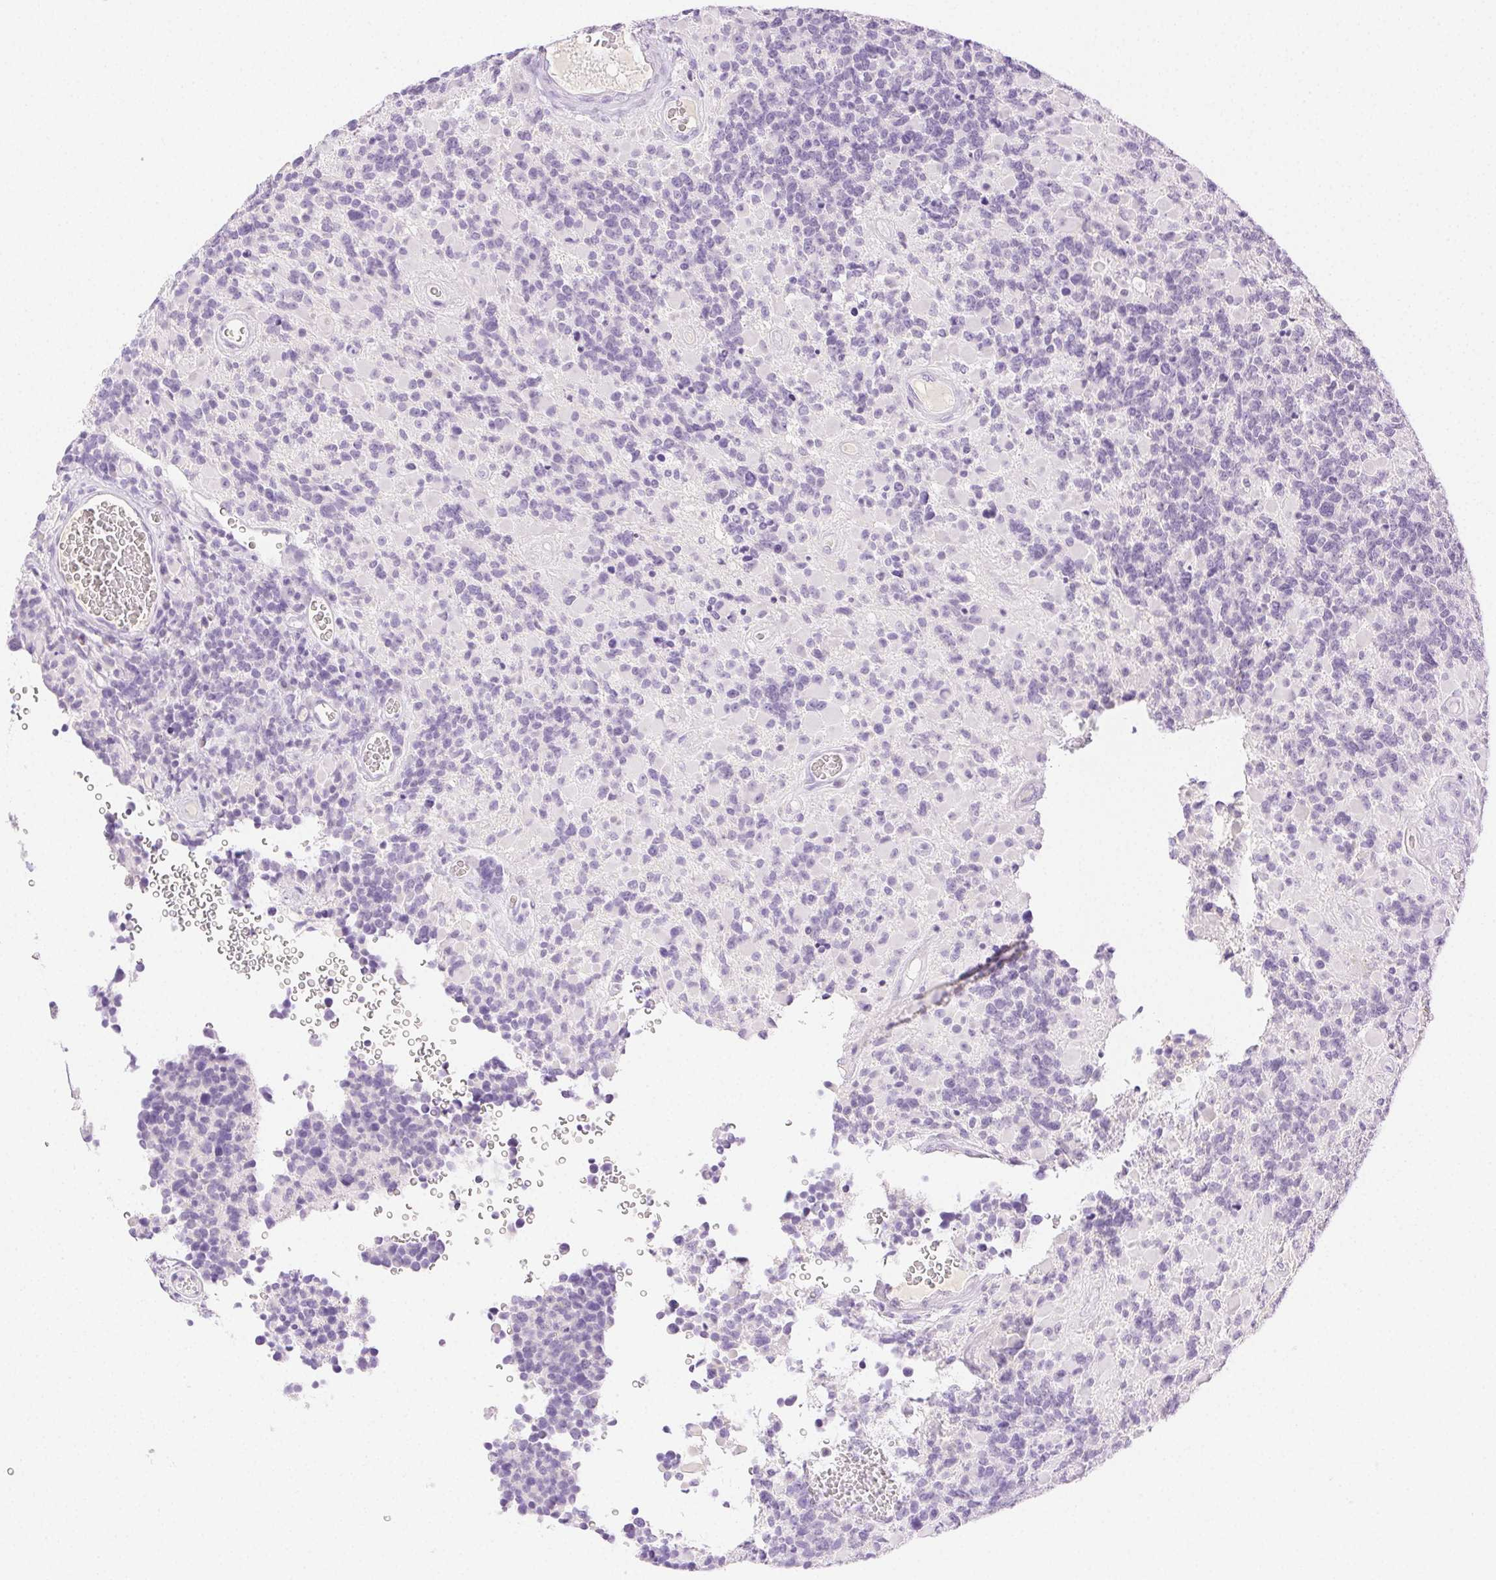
{"staining": {"intensity": "negative", "quantity": "none", "location": "none"}, "tissue": "glioma", "cell_type": "Tumor cells", "image_type": "cancer", "snomed": [{"axis": "morphology", "description": "Glioma, malignant, High grade"}, {"axis": "topography", "description": "Brain"}], "caption": "High magnification brightfield microscopy of glioma stained with DAB (brown) and counterstained with hematoxylin (blue): tumor cells show no significant staining. (Immunohistochemistry (ihc), brightfield microscopy, high magnification).", "gene": "SPACA4", "patient": {"sex": "female", "age": 40}}